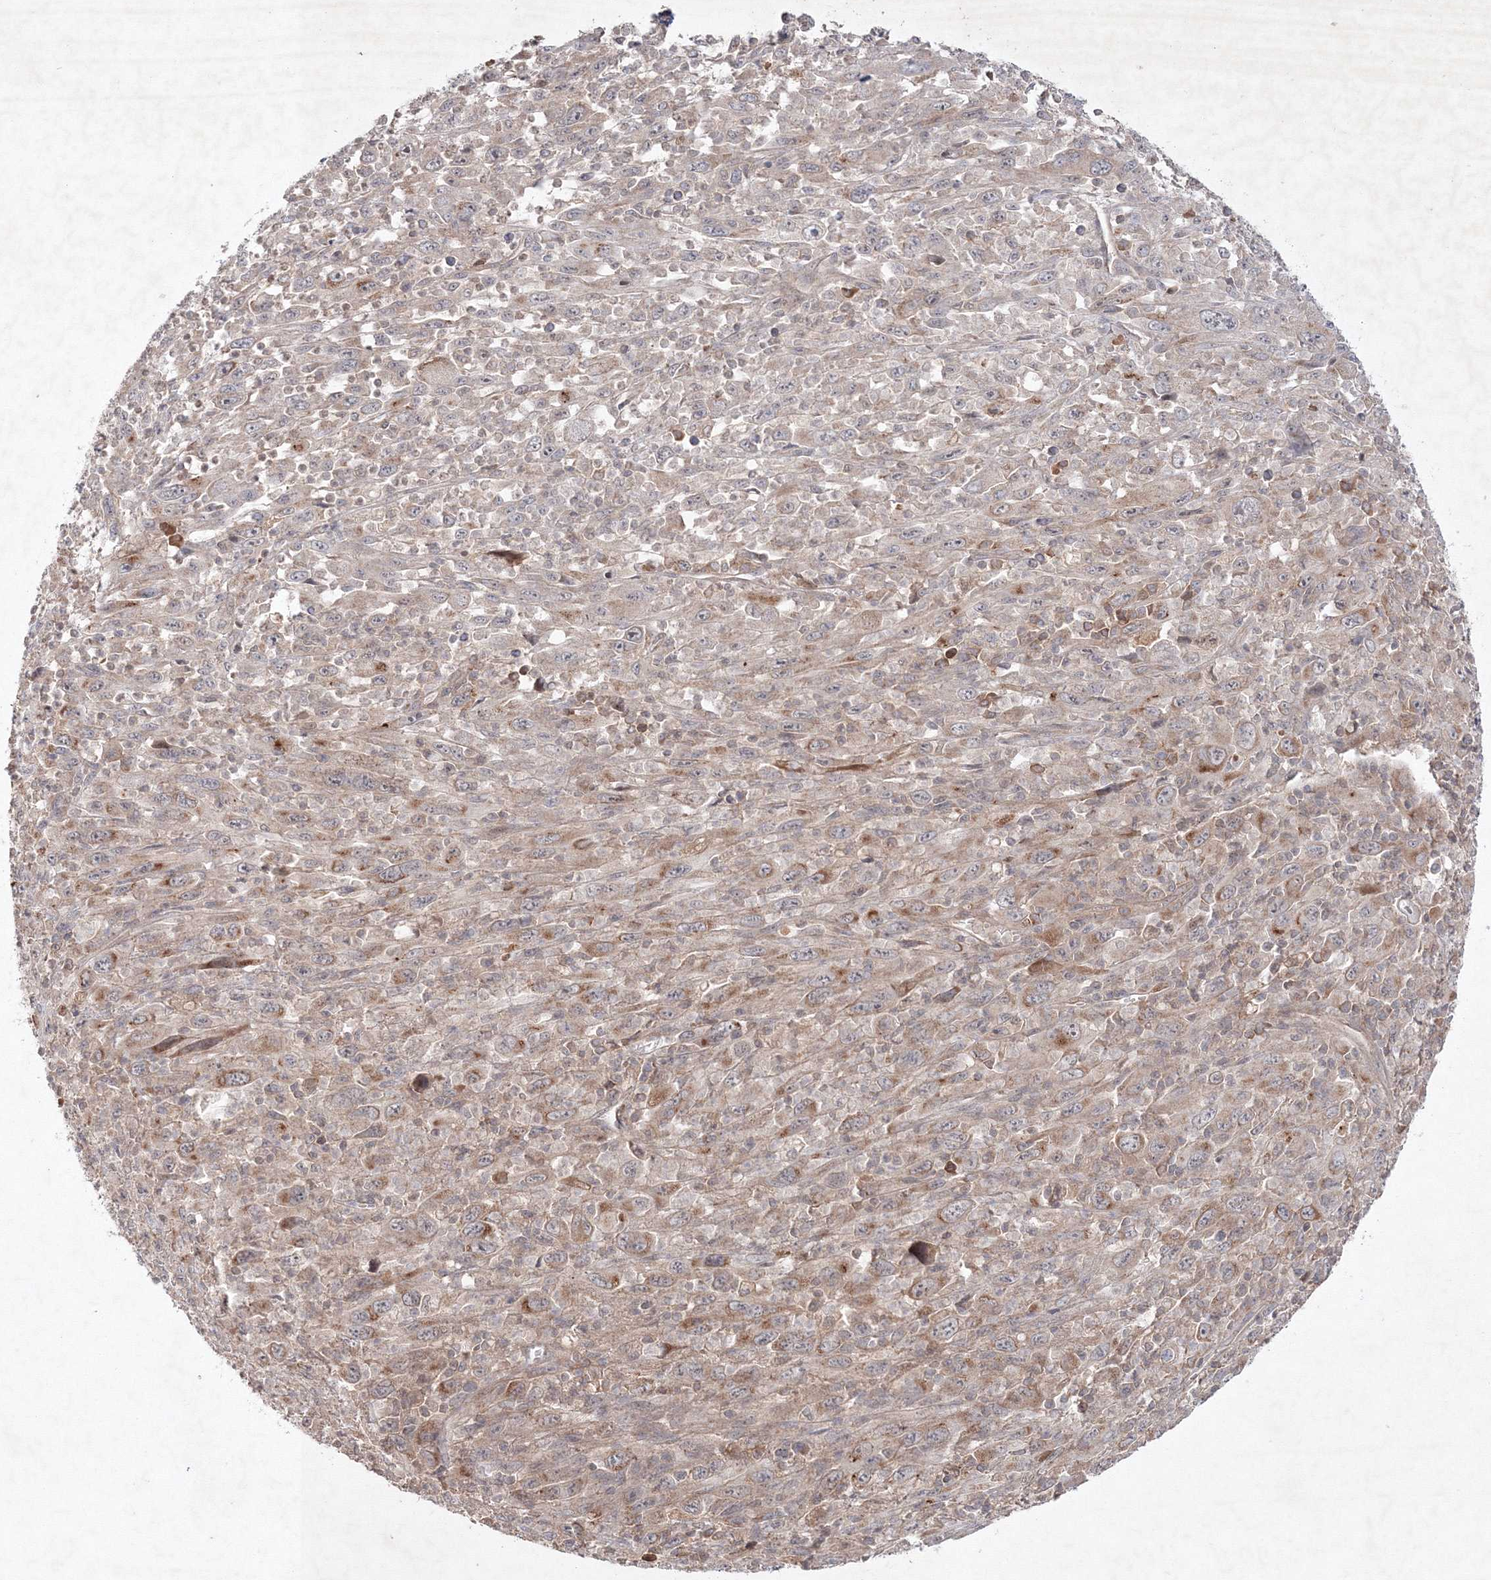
{"staining": {"intensity": "weak", "quantity": ">75%", "location": "cytoplasmic/membranous"}, "tissue": "melanoma", "cell_type": "Tumor cells", "image_type": "cancer", "snomed": [{"axis": "morphology", "description": "Malignant melanoma, Metastatic site"}, {"axis": "topography", "description": "Skin"}], "caption": "Immunohistochemical staining of melanoma shows low levels of weak cytoplasmic/membranous protein positivity in approximately >75% of tumor cells.", "gene": "NOA1", "patient": {"sex": "female", "age": 56}}